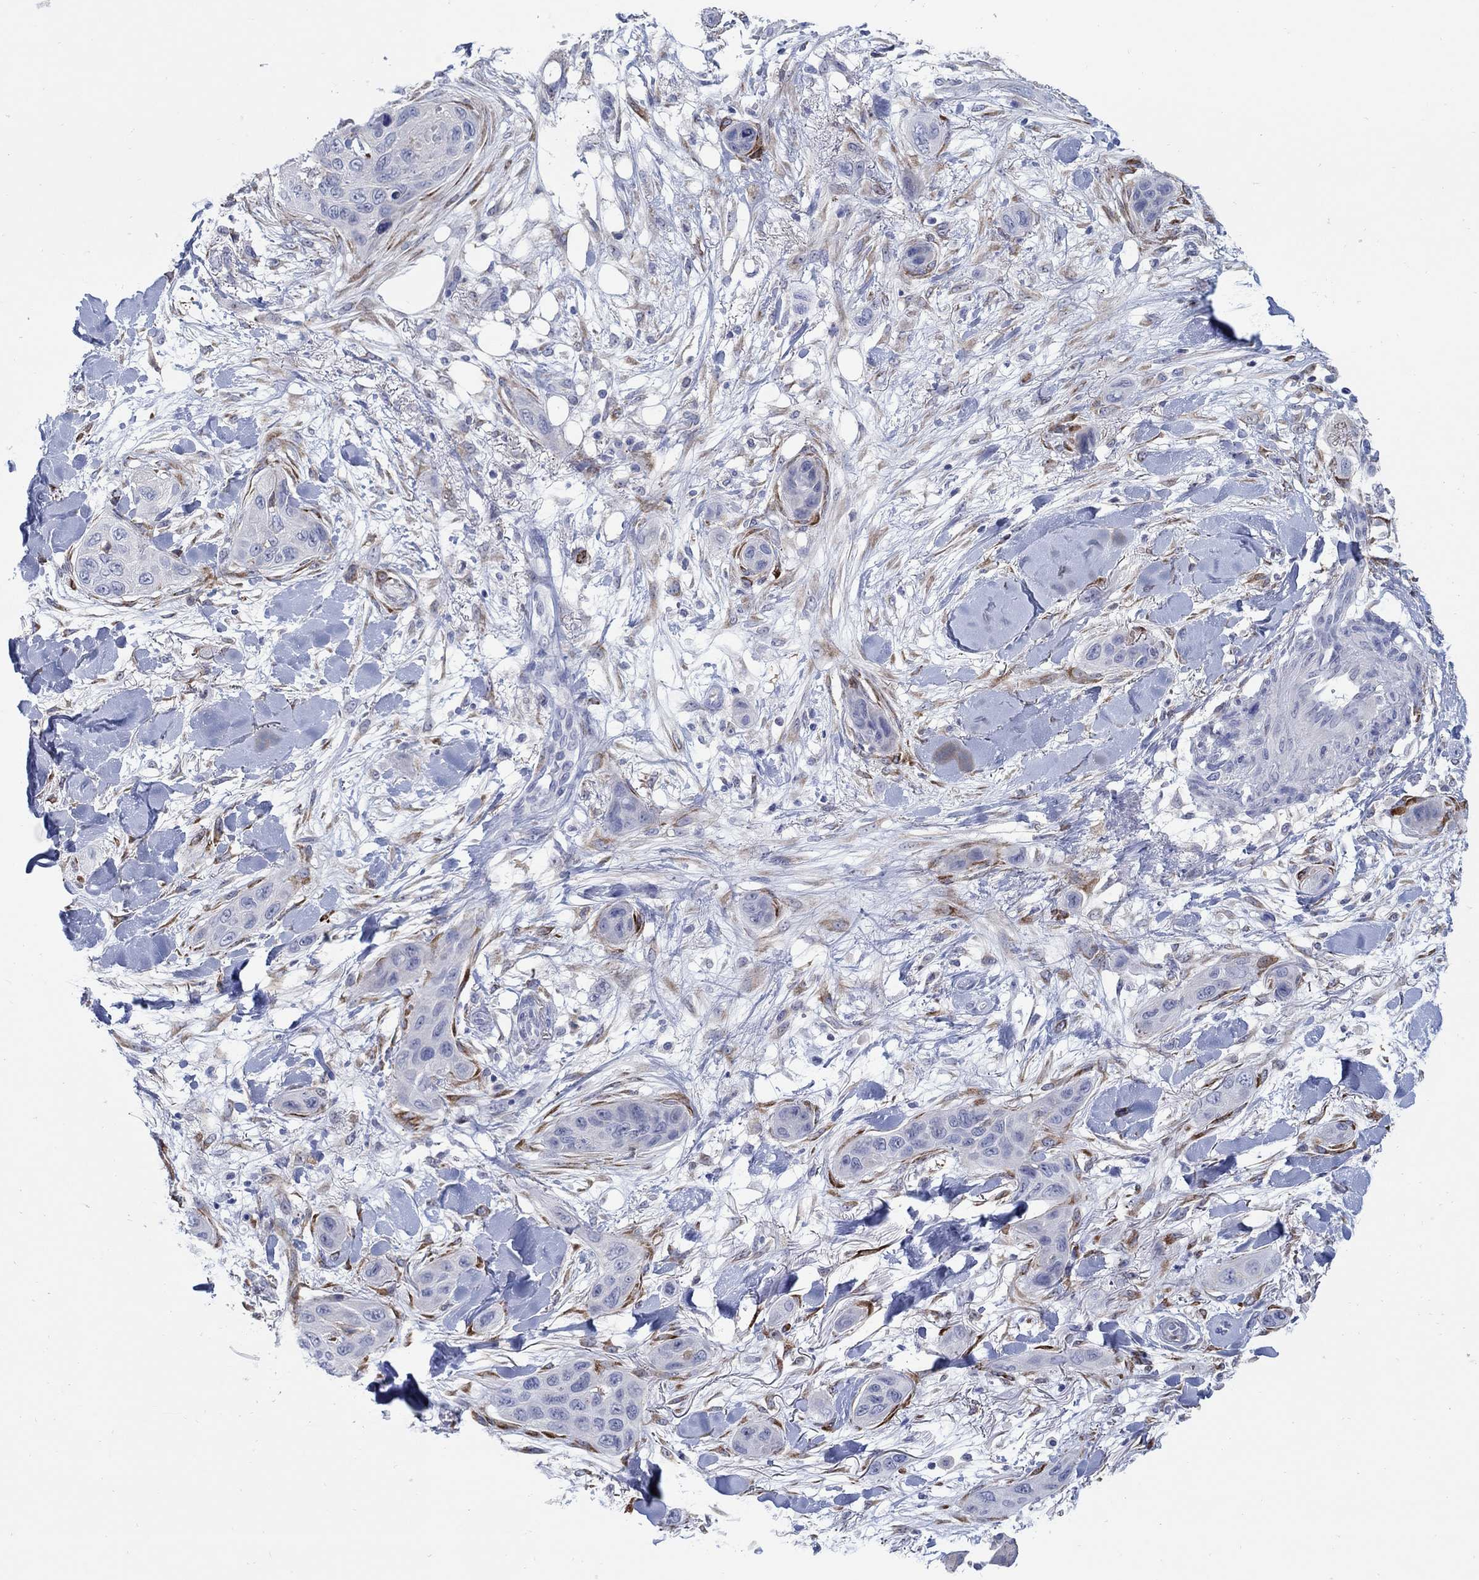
{"staining": {"intensity": "negative", "quantity": "none", "location": "none"}, "tissue": "skin cancer", "cell_type": "Tumor cells", "image_type": "cancer", "snomed": [{"axis": "morphology", "description": "Squamous cell carcinoma, NOS"}, {"axis": "topography", "description": "Skin"}], "caption": "An IHC image of skin cancer (squamous cell carcinoma) is shown. There is no staining in tumor cells of skin cancer (squamous cell carcinoma).", "gene": "REEP2", "patient": {"sex": "male", "age": 78}}